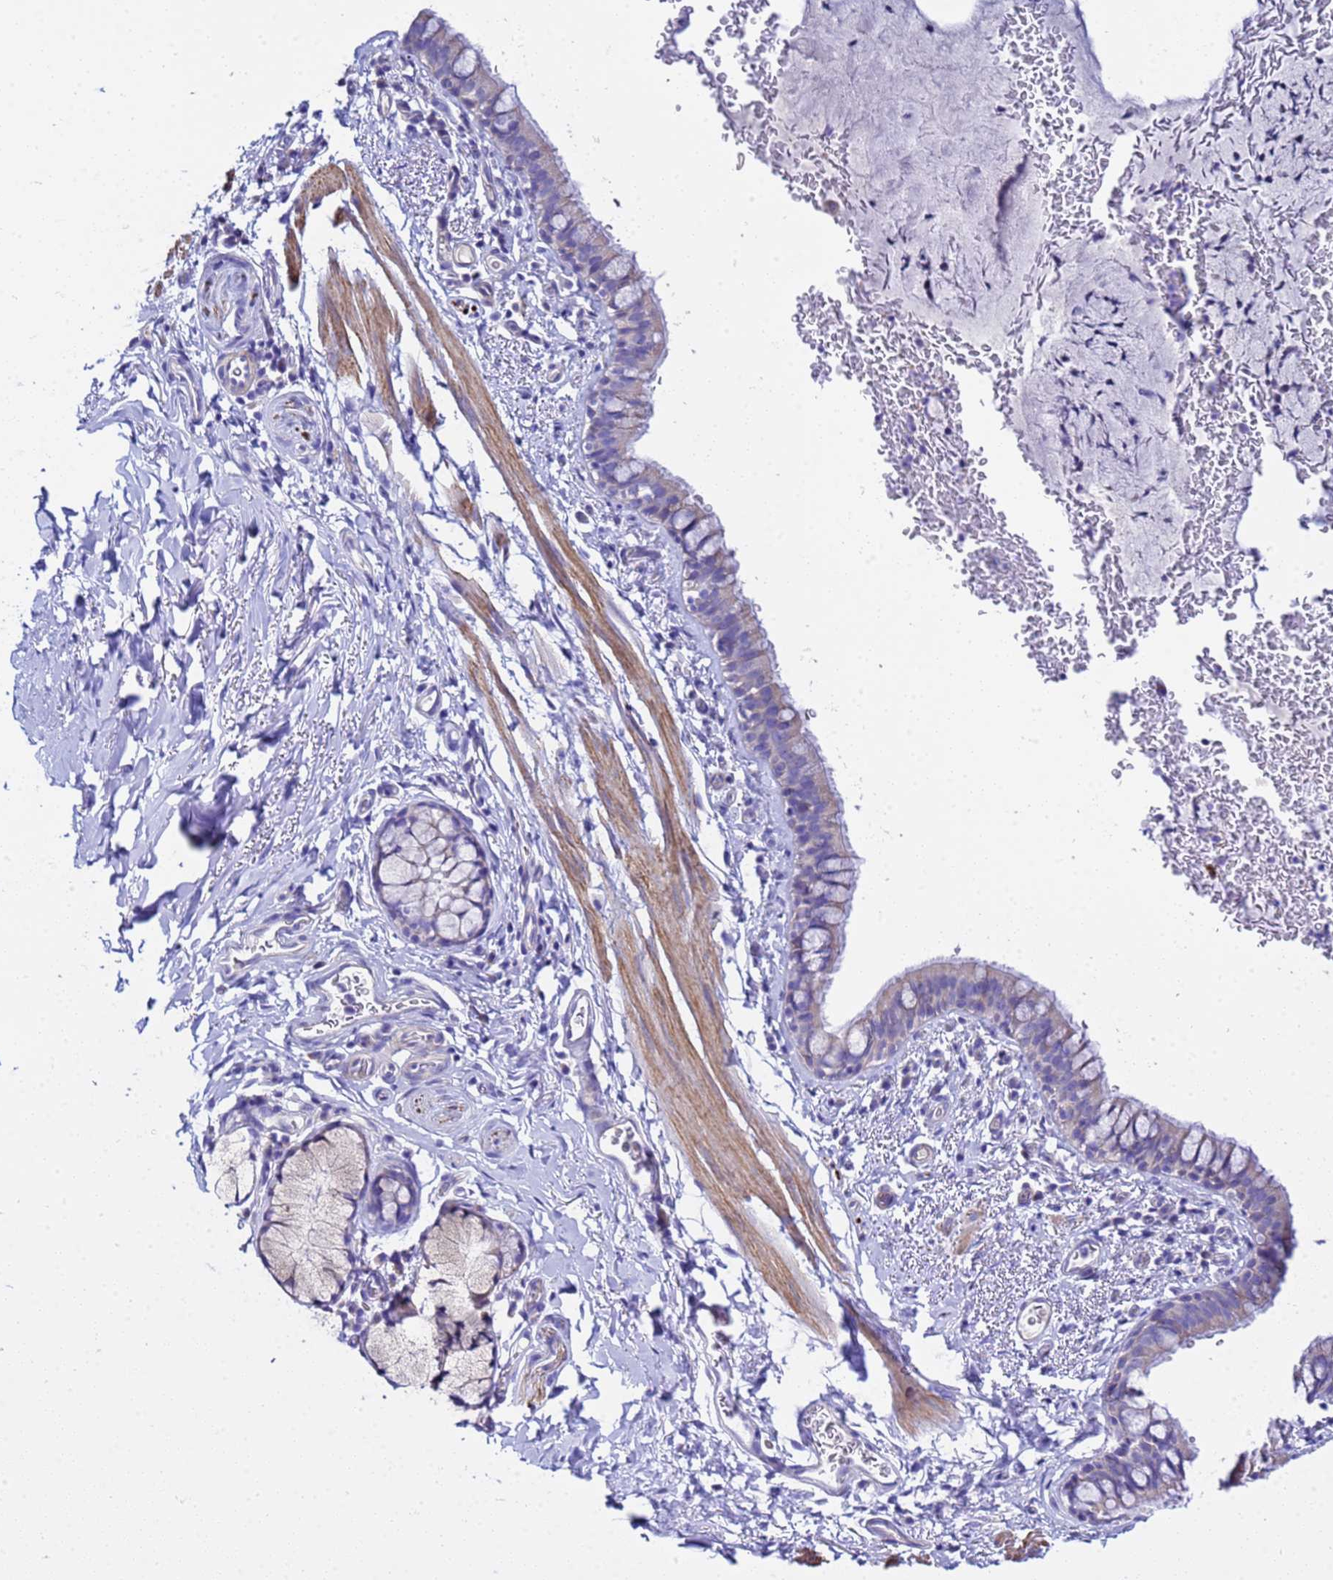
{"staining": {"intensity": "negative", "quantity": "none", "location": "none"}, "tissue": "bronchus", "cell_type": "Respiratory epithelial cells", "image_type": "normal", "snomed": [{"axis": "morphology", "description": "Normal tissue, NOS"}, {"axis": "topography", "description": "Cartilage tissue"}, {"axis": "topography", "description": "Bronchus"}], "caption": "A photomicrograph of bronchus stained for a protein reveals no brown staining in respiratory epithelial cells. (Immunohistochemistry, brightfield microscopy, high magnification).", "gene": "USP18", "patient": {"sex": "female", "age": 36}}